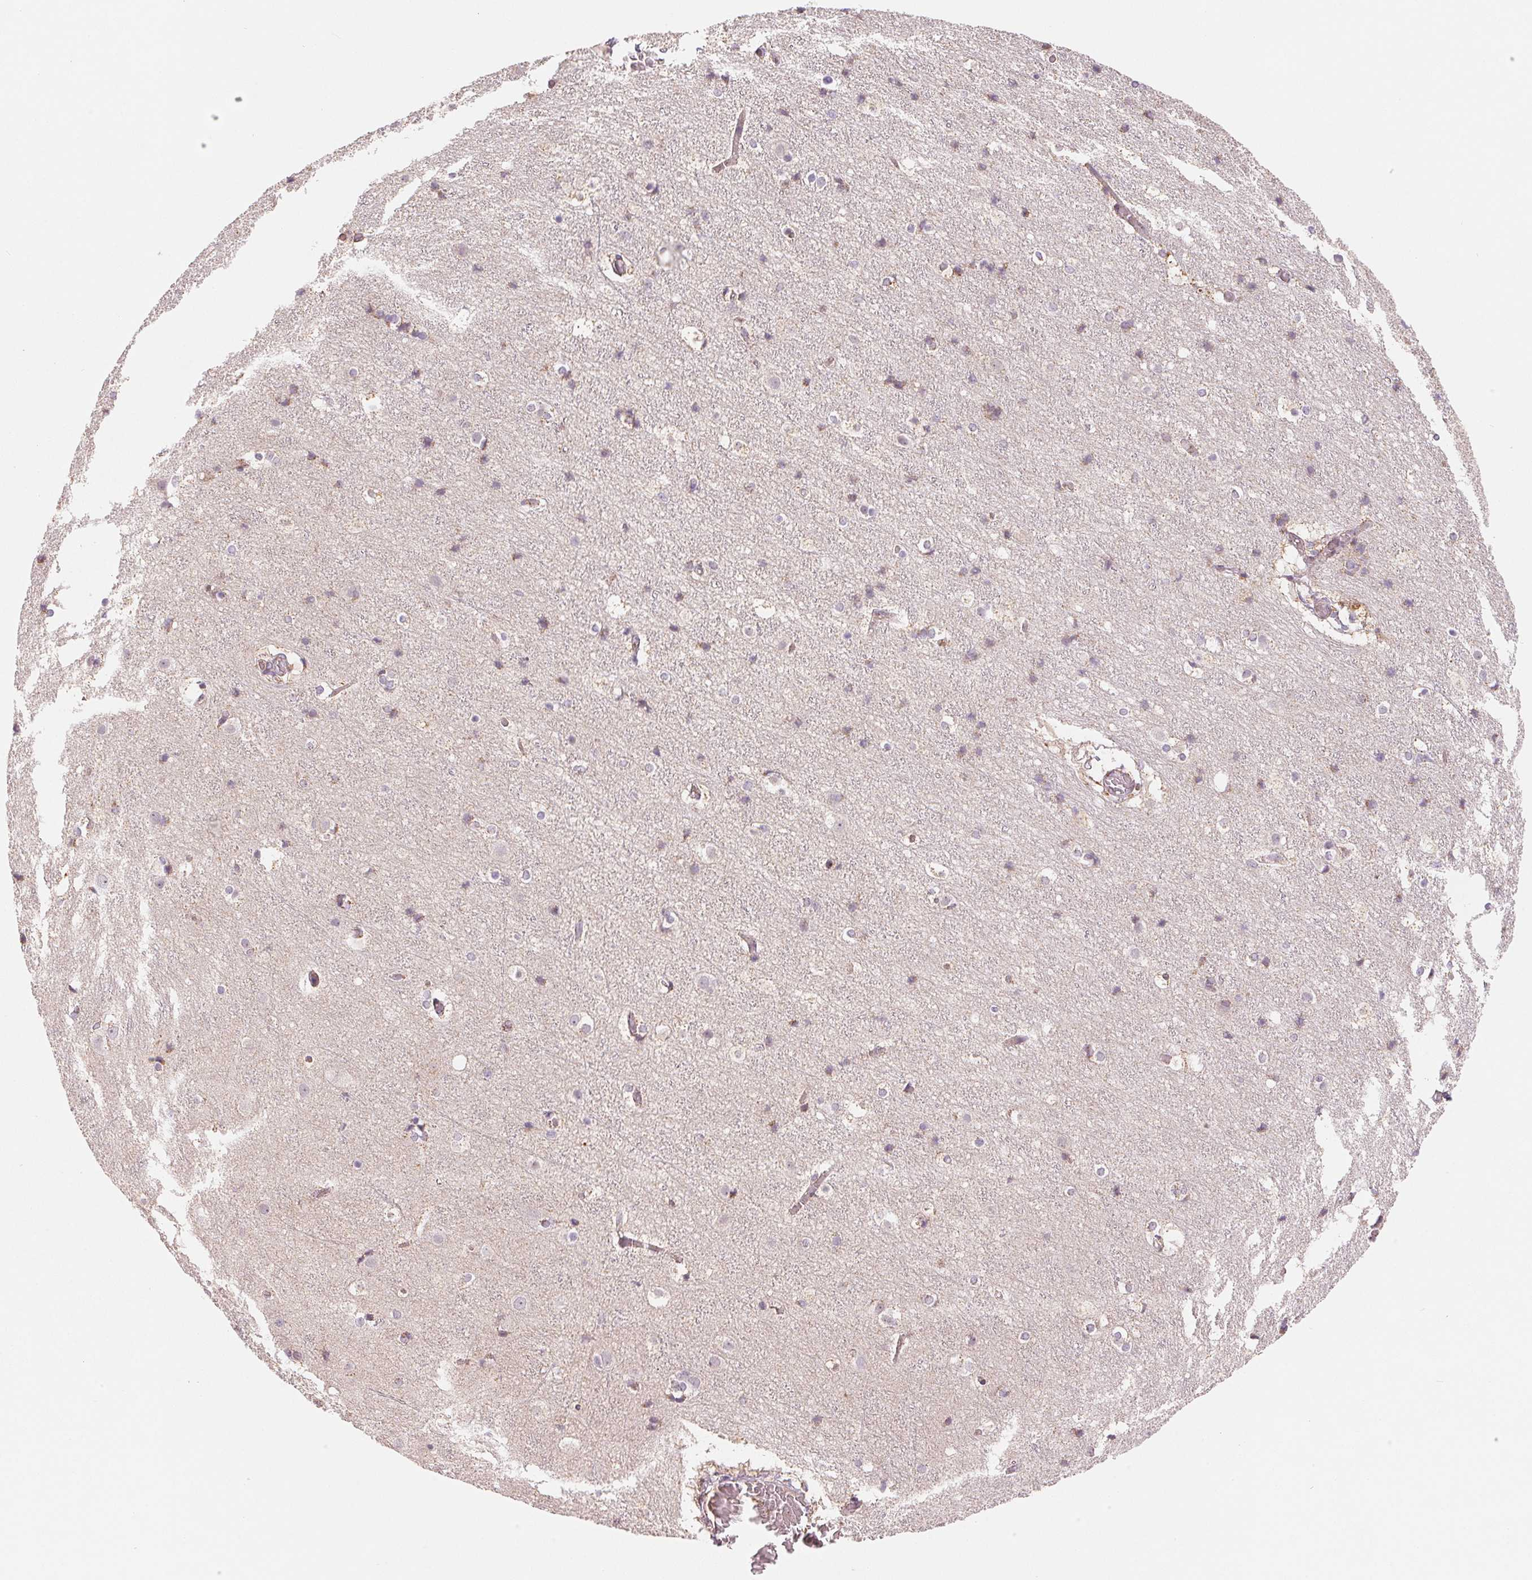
{"staining": {"intensity": "negative", "quantity": "none", "location": "none"}, "tissue": "cerebral cortex", "cell_type": "Endothelial cells", "image_type": "normal", "snomed": [{"axis": "morphology", "description": "Normal tissue, NOS"}, {"axis": "topography", "description": "Cerebral cortex"}], "caption": "DAB immunohistochemical staining of unremarkable human cerebral cortex shows no significant positivity in endothelial cells. (DAB (3,3'-diaminobenzidine) immunohistochemistry visualized using brightfield microscopy, high magnification).", "gene": "HINT2", "patient": {"sex": "female", "age": 52}}